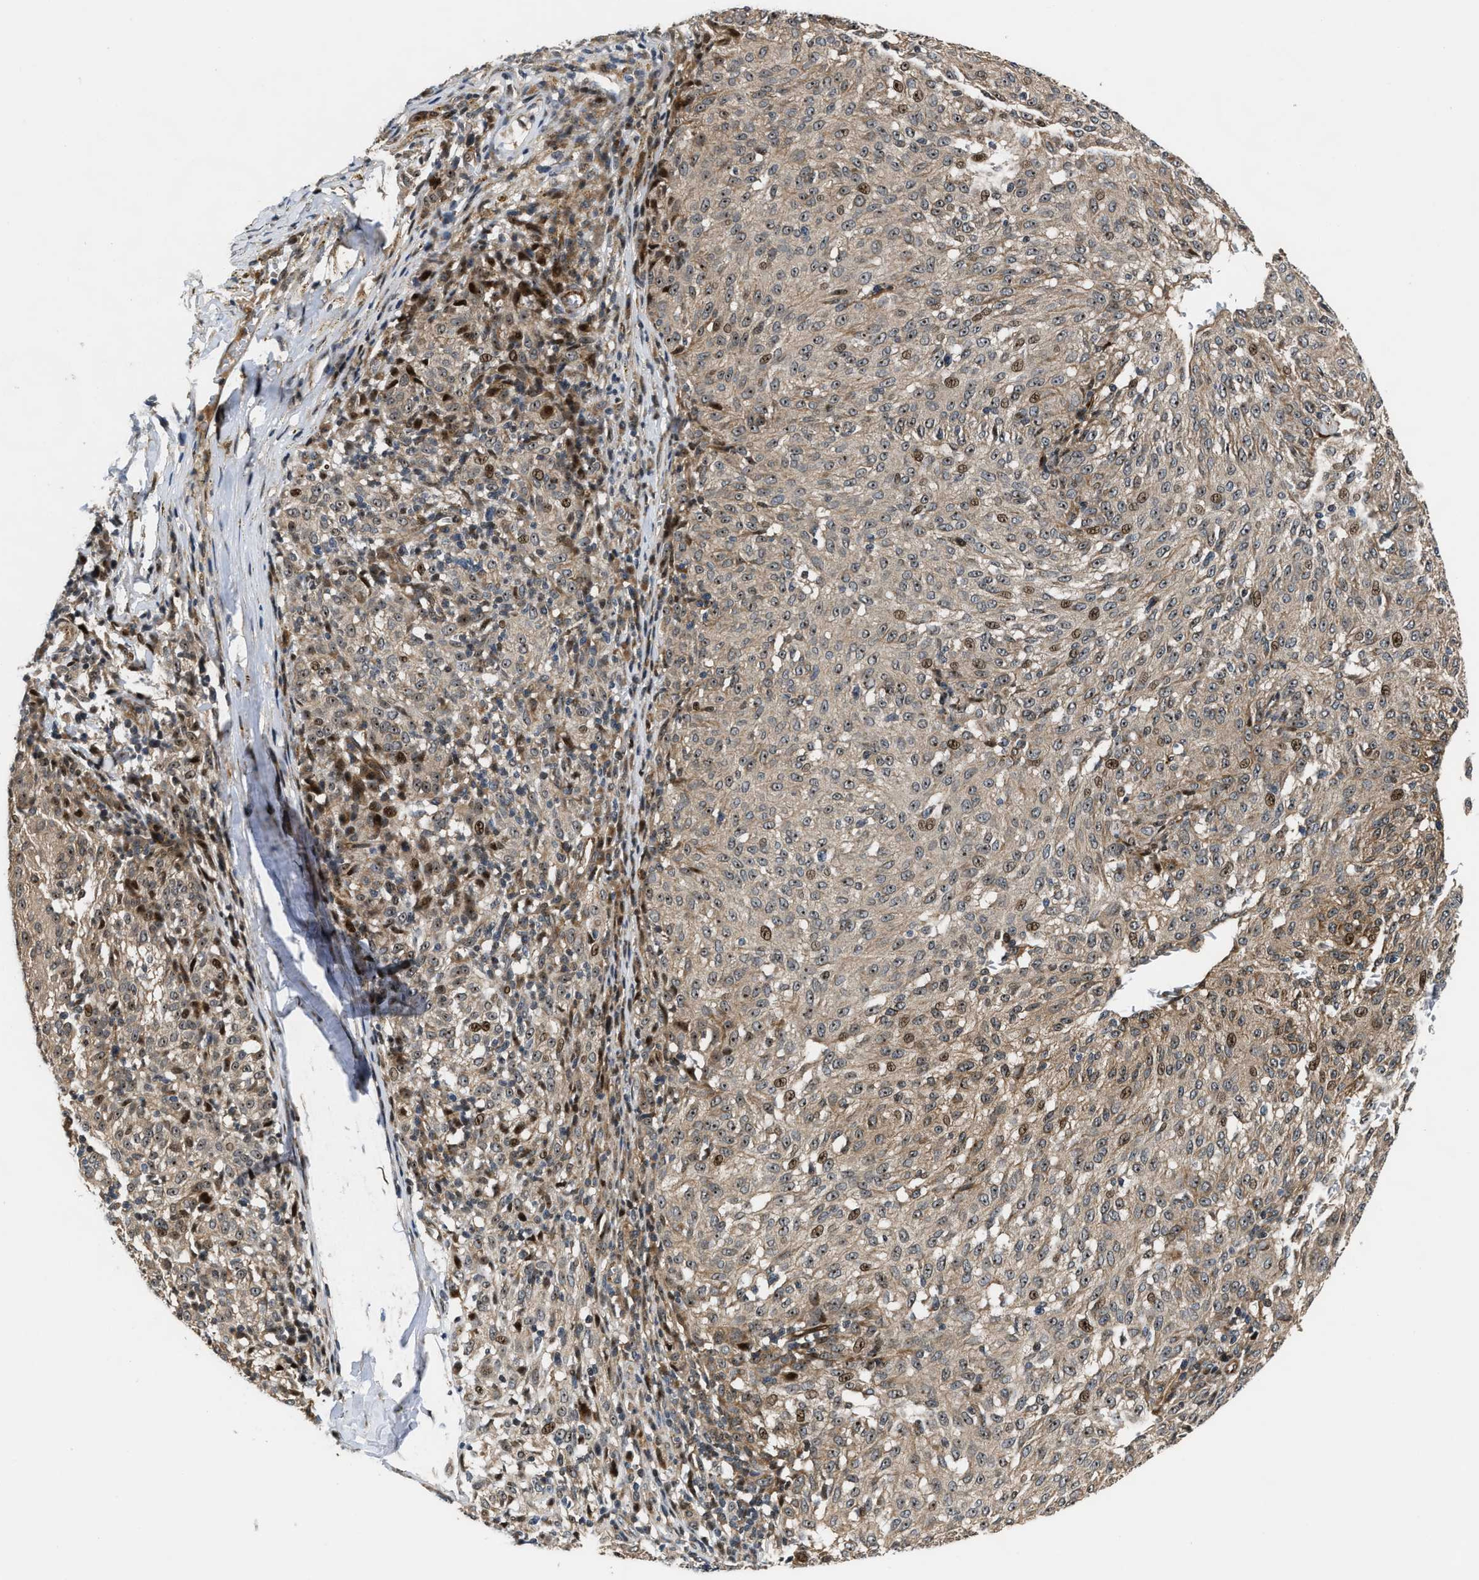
{"staining": {"intensity": "moderate", "quantity": ">75%", "location": "cytoplasmic/membranous,nuclear"}, "tissue": "melanoma", "cell_type": "Tumor cells", "image_type": "cancer", "snomed": [{"axis": "morphology", "description": "Malignant melanoma, NOS"}, {"axis": "topography", "description": "Skin"}], "caption": "DAB (3,3'-diaminobenzidine) immunohistochemical staining of human malignant melanoma reveals moderate cytoplasmic/membranous and nuclear protein expression in about >75% of tumor cells.", "gene": "ALDH3A2", "patient": {"sex": "female", "age": 72}}